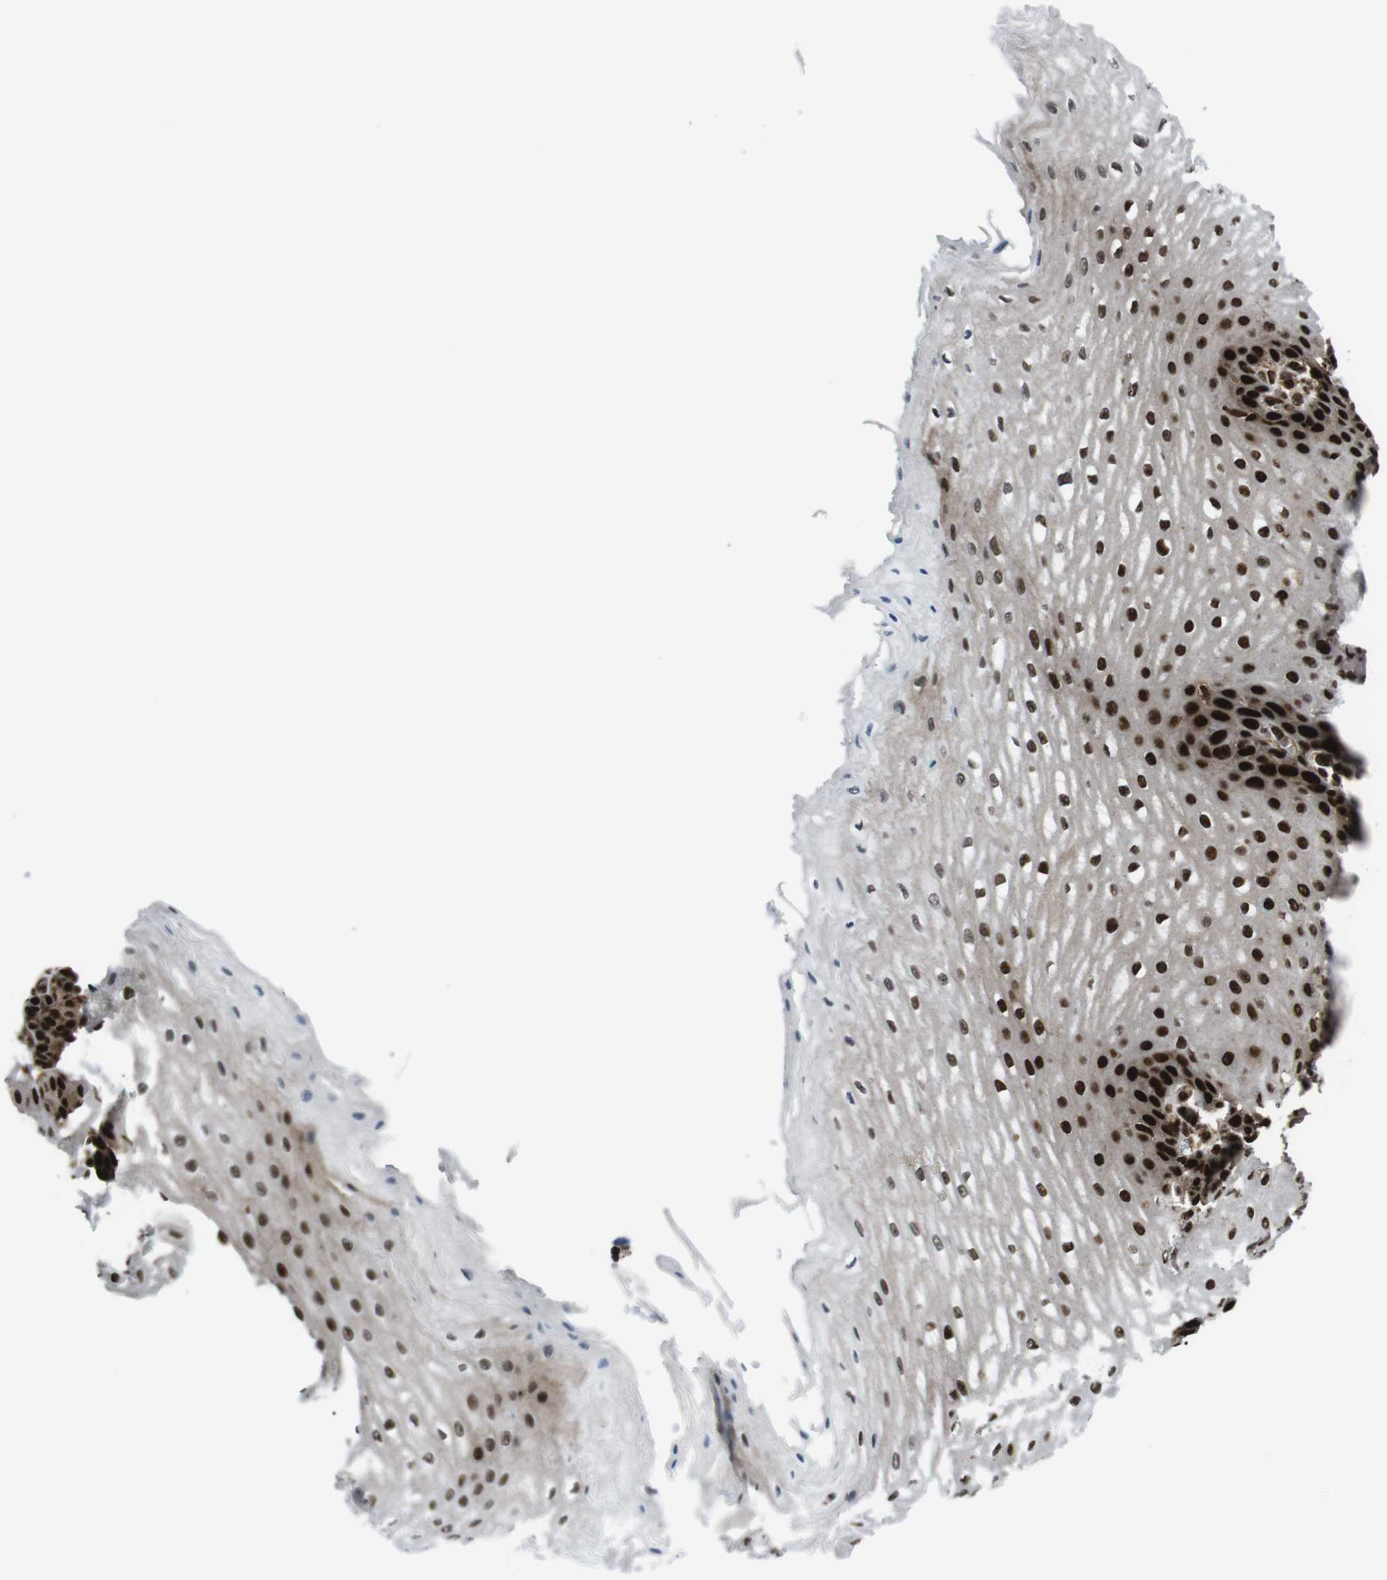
{"staining": {"intensity": "strong", "quantity": ">75%", "location": "nuclear"}, "tissue": "esophagus", "cell_type": "Squamous epithelial cells", "image_type": "normal", "snomed": [{"axis": "morphology", "description": "Normal tissue, NOS"}, {"axis": "topography", "description": "Esophagus"}], "caption": "High-magnification brightfield microscopy of normal esophagus stained with DAB (3,3'-diaminobenzidine) (brown) and counterstained with hematoxylin (blue). squamous epithelial cells exhibit strong nuclear positivity is seen in about>75% of cells.", "gene": "HNRNPU", "patient": {"sex": "male", "age": 54}}